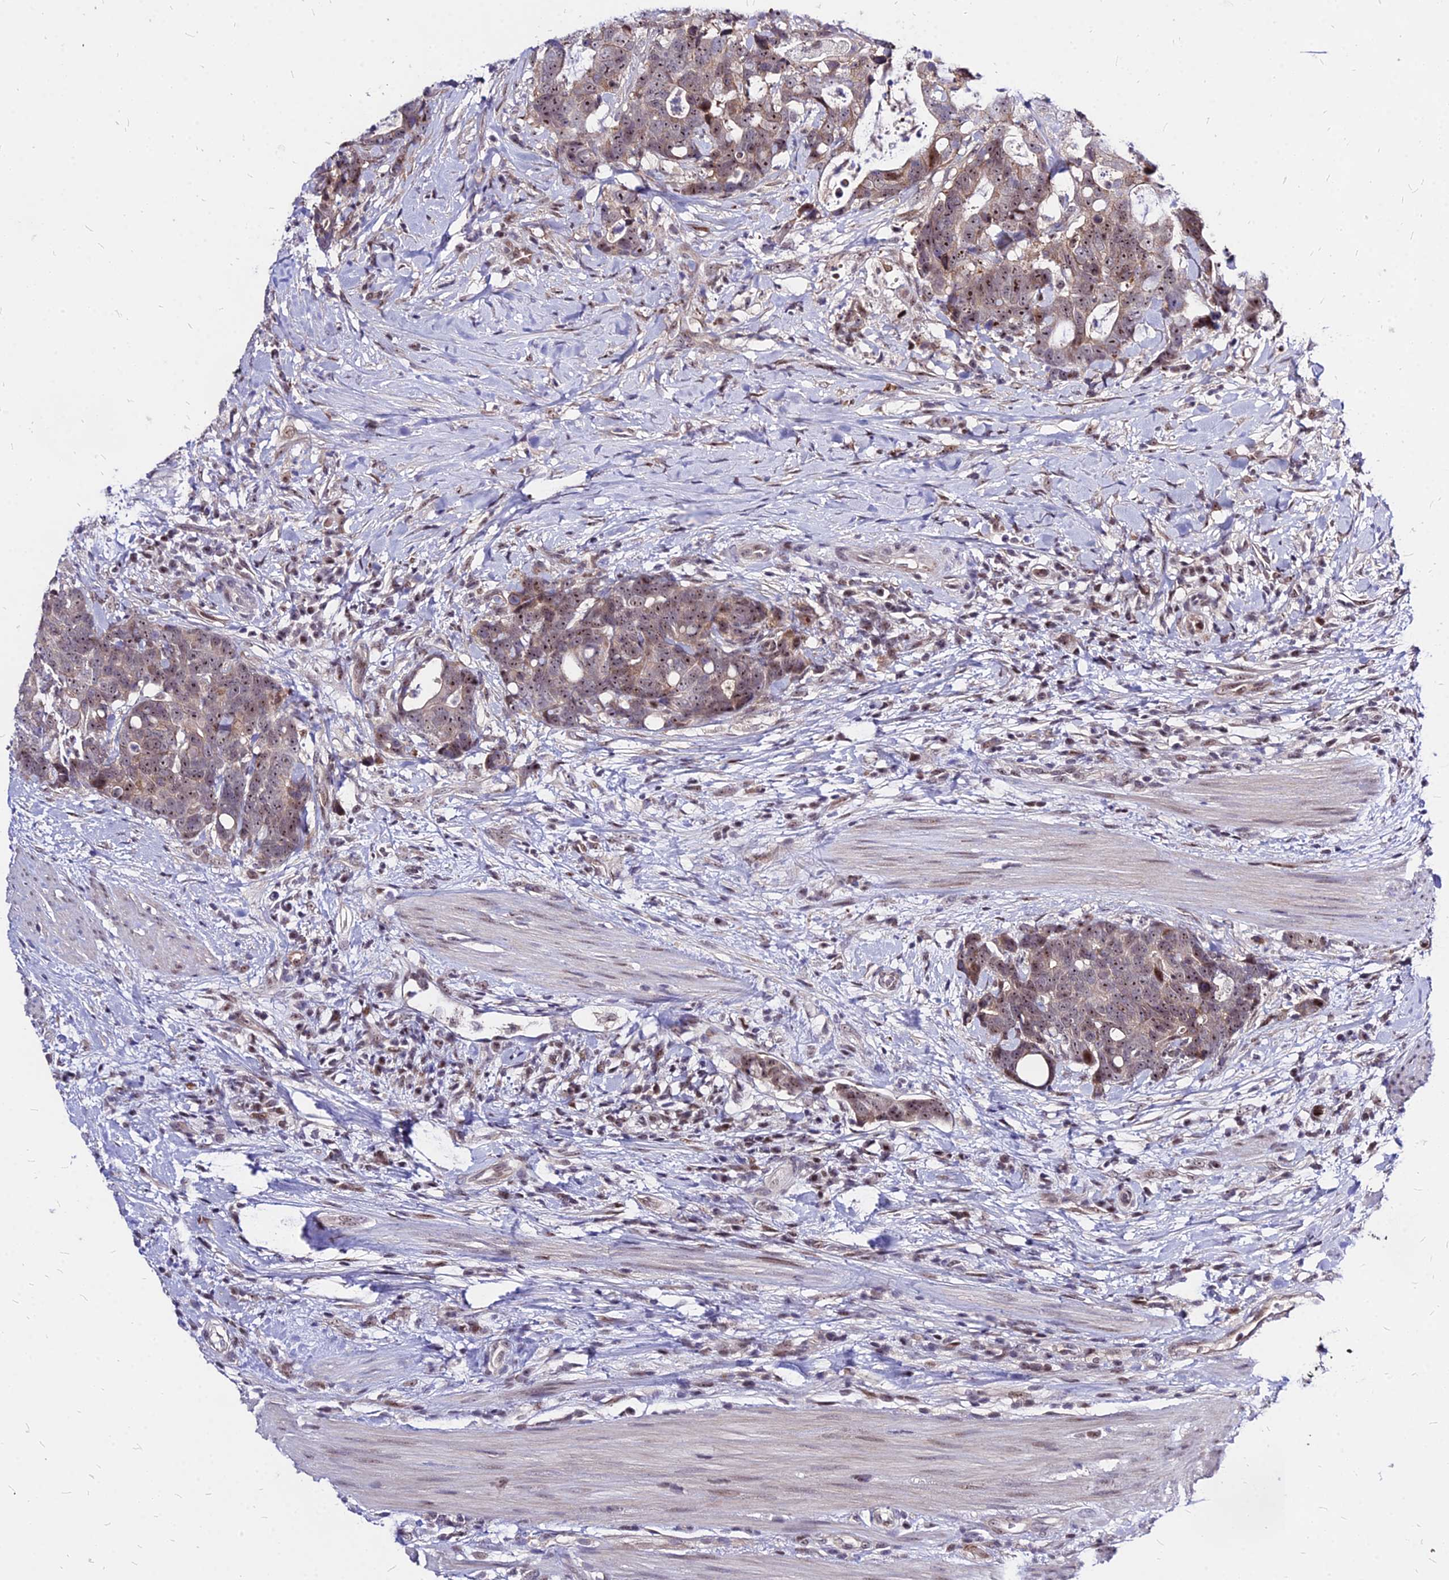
{"staining": {"intensity": "moderate", "quantity": ">75%", "location": "nuclear"}, "tissue": "colorectal cancer", "cell_type": "Tumor cells", "image_type": "cancer", "snomed": [{"axis": "morphology", "description": "Adenocarcinoma, NOS"}, {"axis": "topography", "description": "Colon"}], "caption": "DAB immunohistochemical staining of colorectal adenocarcinoma shows moderate nuclear protein staining in about >75% of tumor cells.", "gene": "DDX55", "patient": {"sex": "female", "age": 82}}